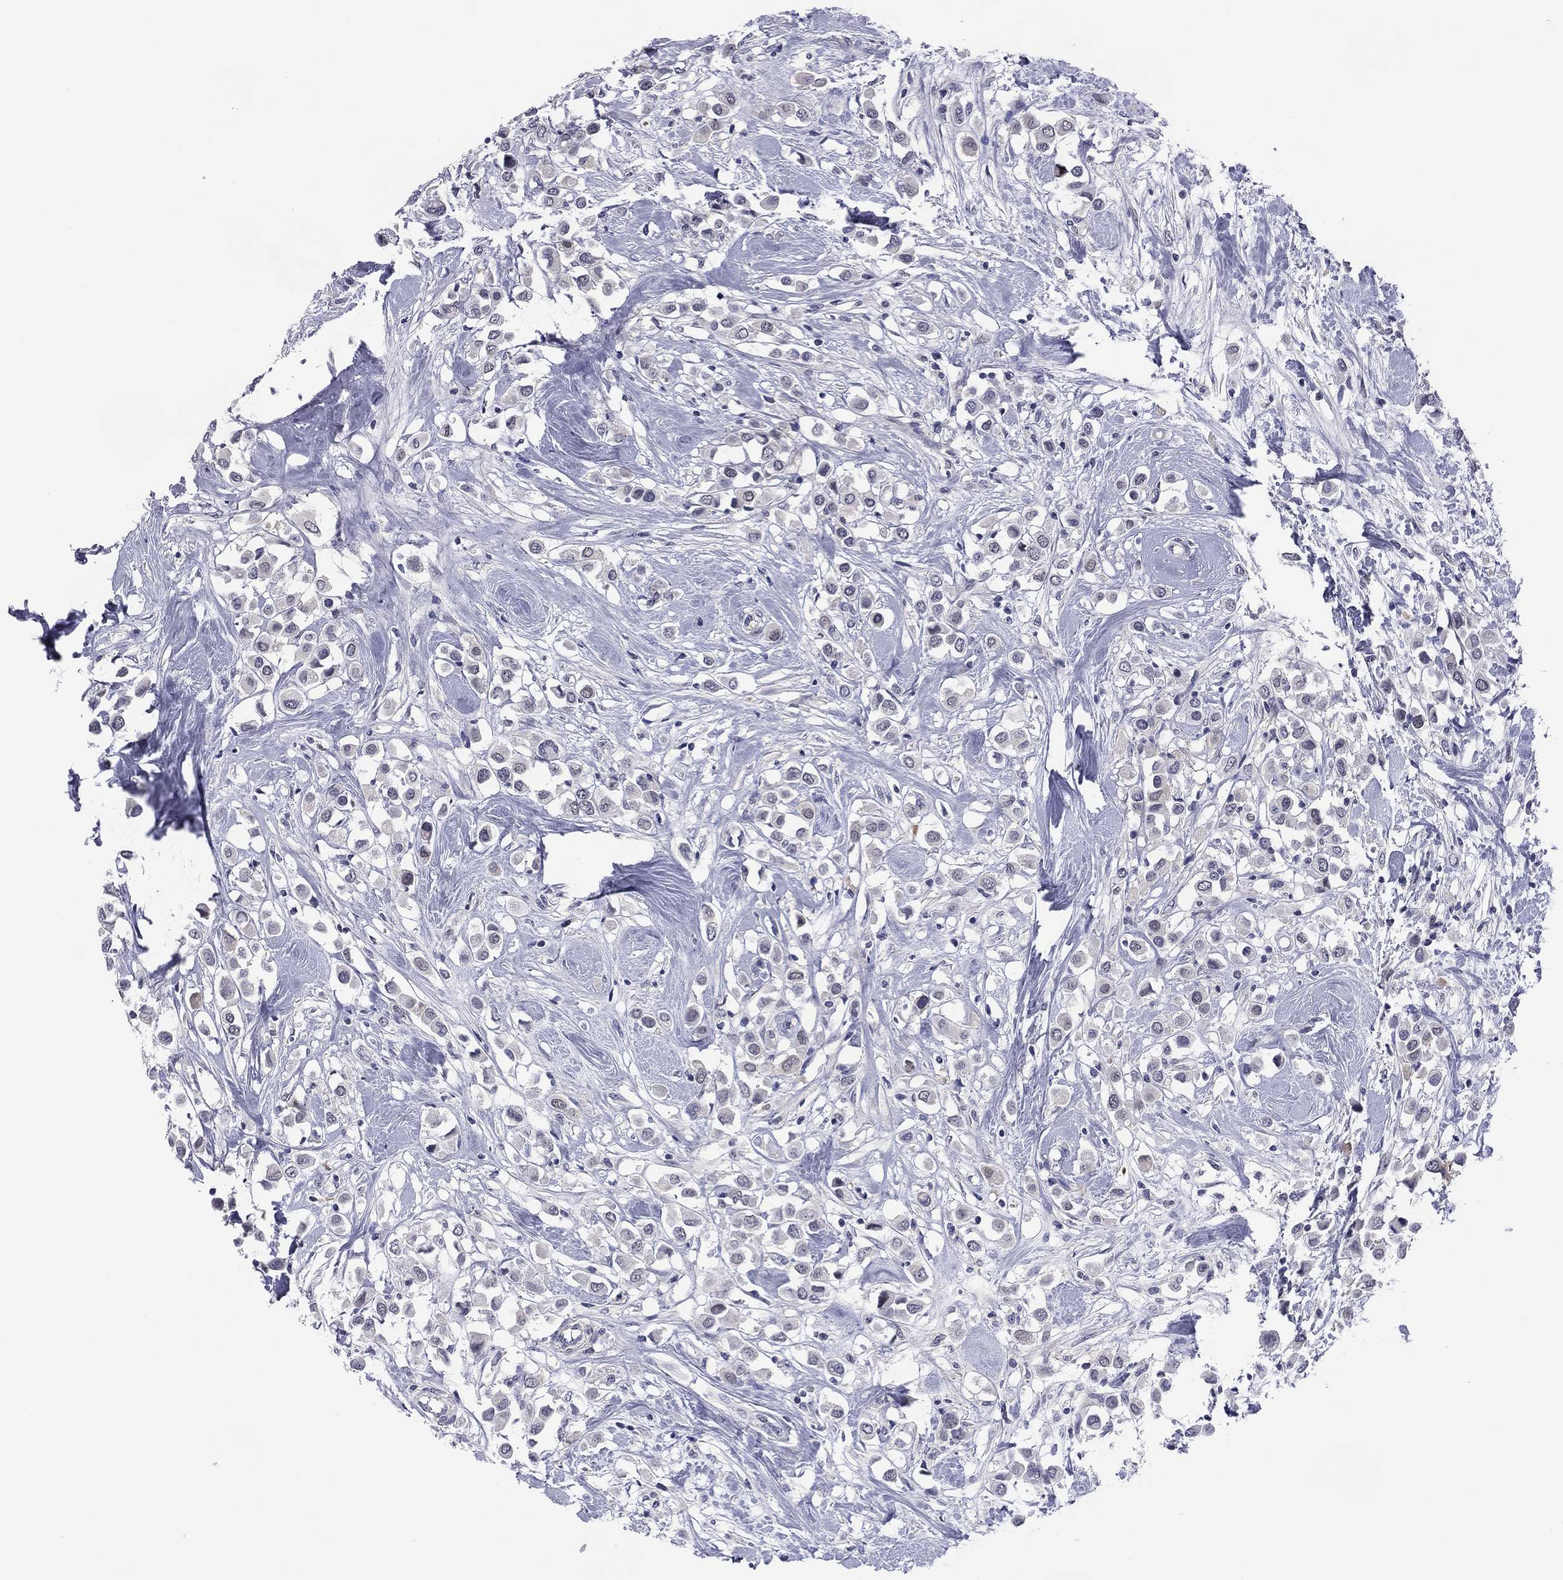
{"staining": {"intensity": "negative", "quantity": "none", "location": "none"}, "tissue": "breast cancer", "cell_type": "Tumor cells", "image_type": "cancer", "snomed": [{"axis": "morphology", "description": "Duct carcinoma"}, {"axis": "topography", "description": "Breast"}], "caption": "DAB immunohistochemical staining of breast invasive ductal carcinoma exhibits no significant positivity in tumor cells.", "gene": "POU5F2", "patient": {"sex": "female", "age": 61}}